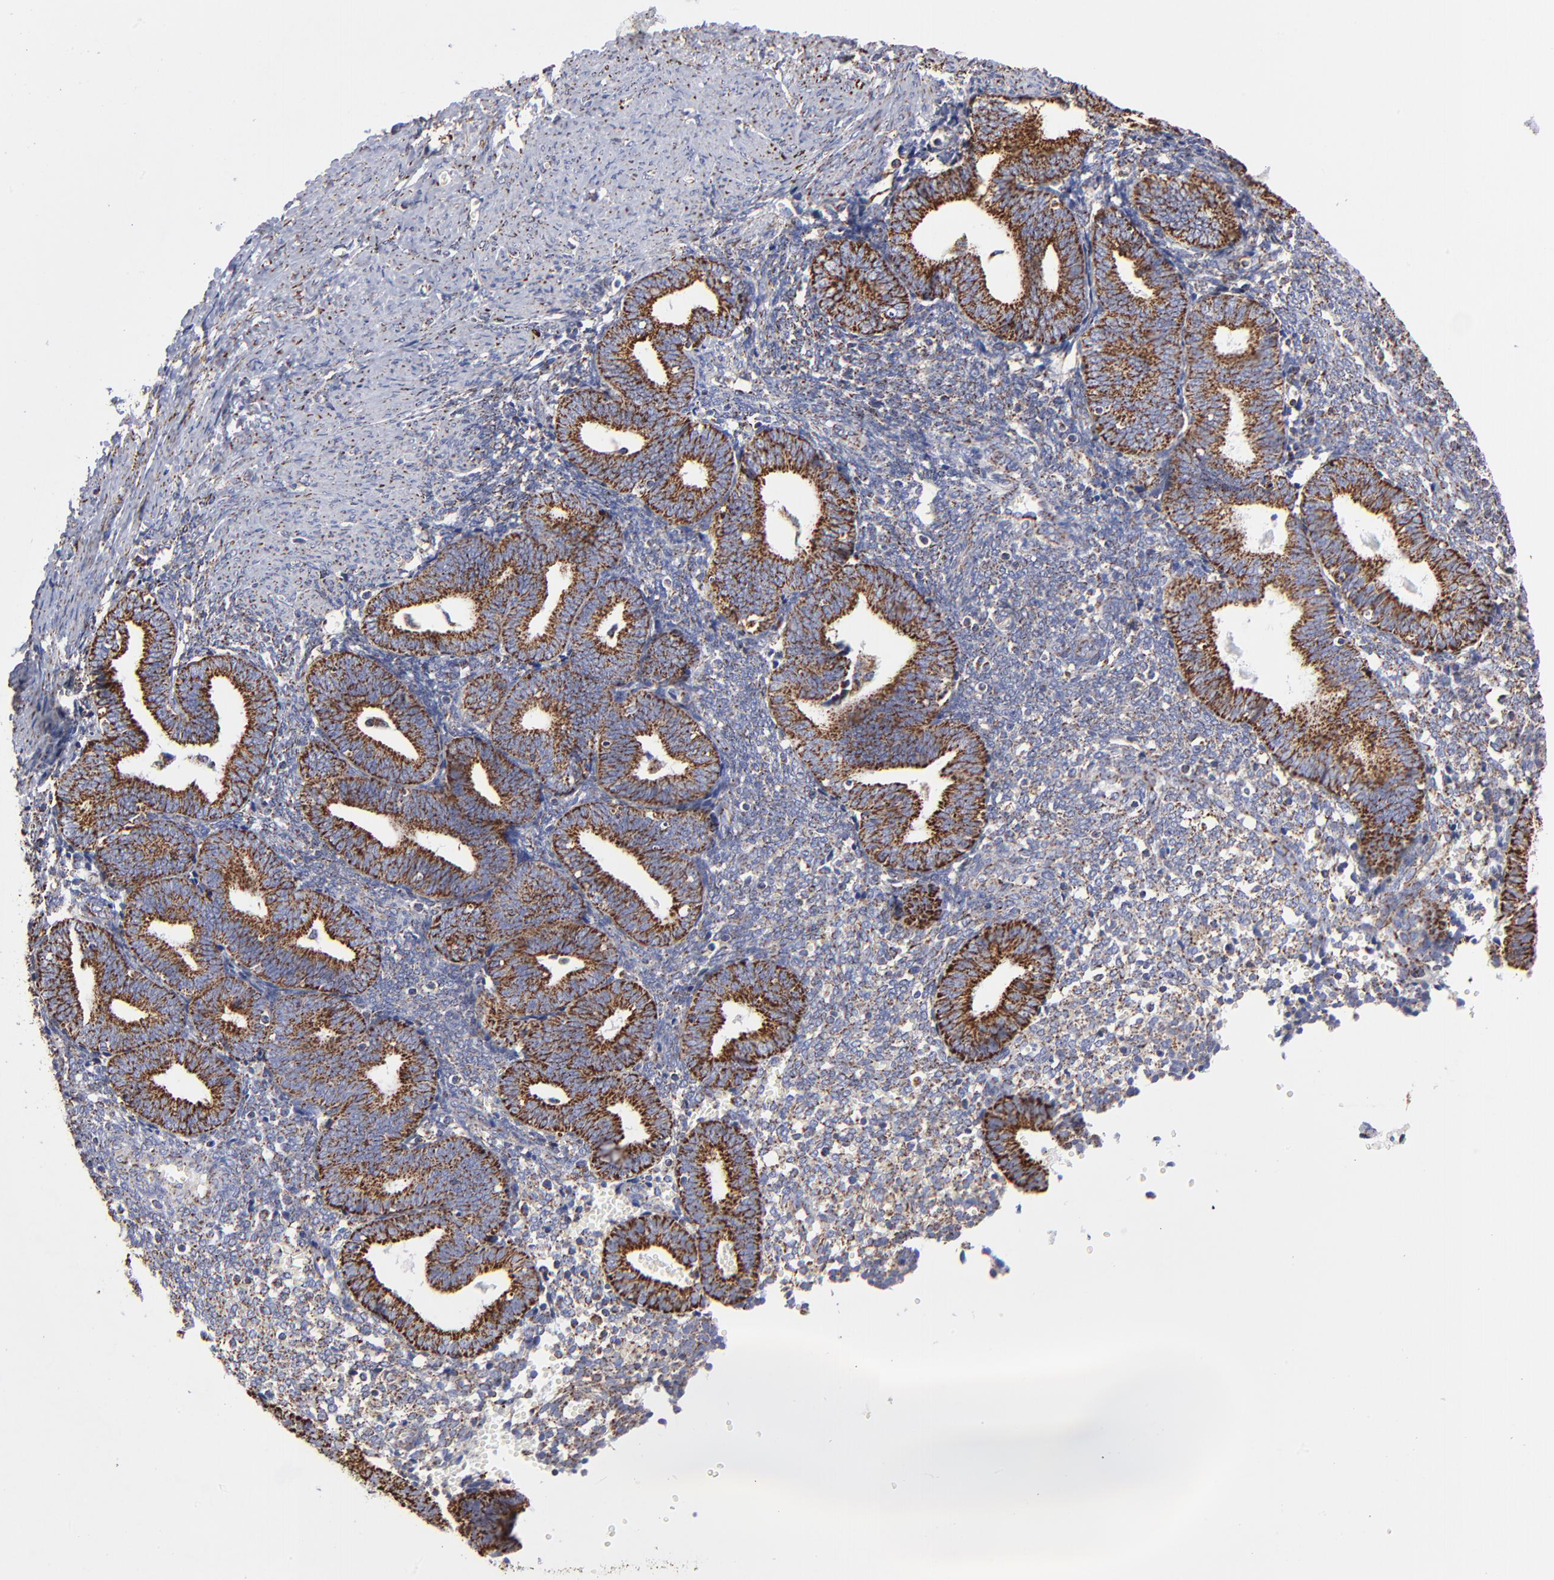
{"staining": {"intensity": "strong", "quantity": "25%-75%", "location": "cytoplasmic/membranous"}, "tissue": "endometrium", "cell_type": "Cells in endometrial stroma", "image_type": "normal", "snomed": [{"axis": "morphology", "description": "Normal tissue, NOS"}, {"axis": "topography", "description": "Endometrium"}], "caption": "The image demonstrates a brown stain indicating the presence of a protein in the cytoplasmic/membranous of cells in endometrial stroma in endometrium.", "gene": "PHB1", "patient": {"sex": "female", "age": 61}}